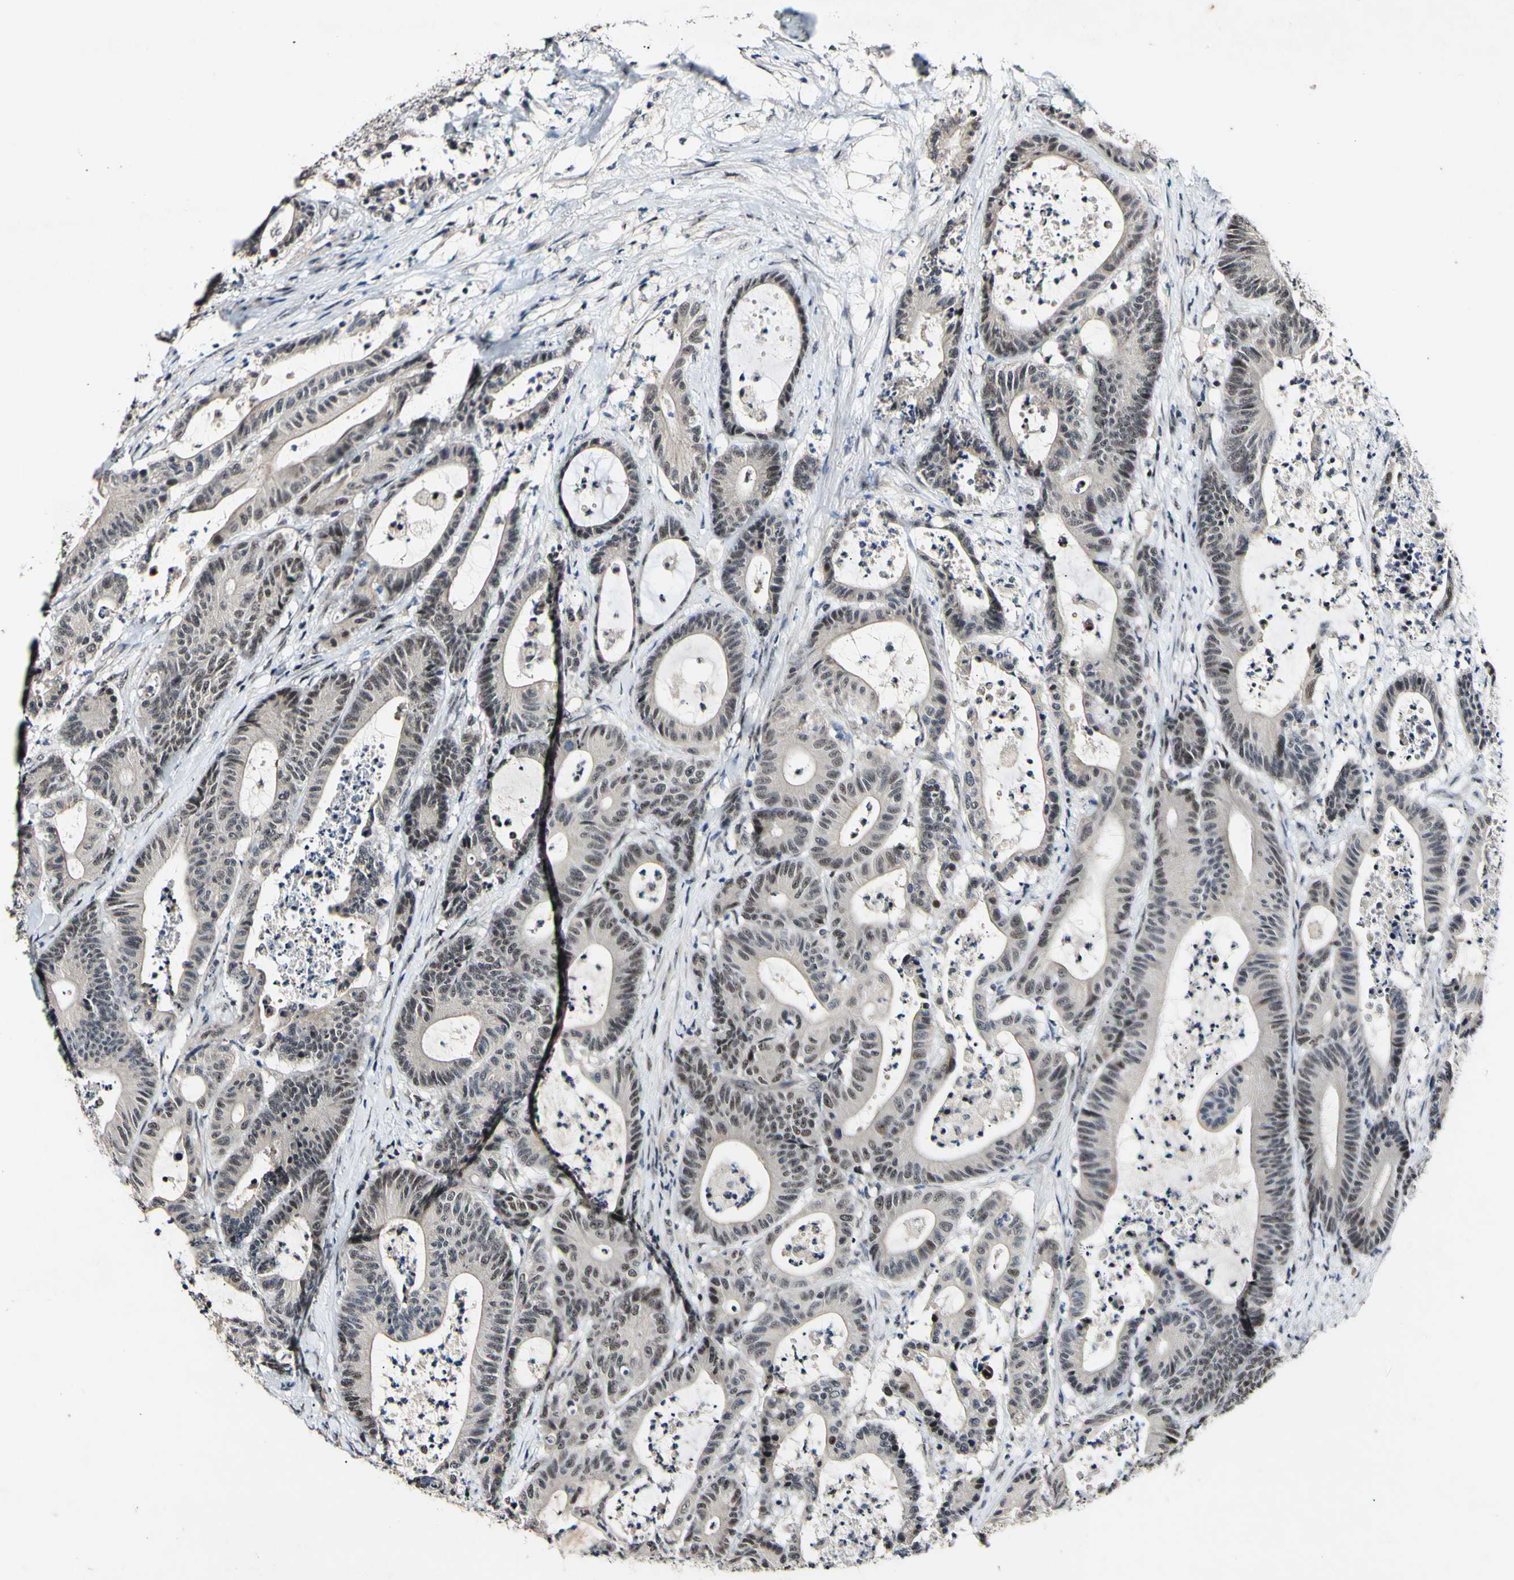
{"staining": {"intensity": "weak", "quantity": "25%-75%", "location": "nuclear"}, "tissue": "colorectal cancer", "cell_type": "Tumor cells", "image_type": "cancer", "snomed": [{"axis": "morphology", "description": "Adenocarcinoma, NOS"}, {"axis": "topography", "description": "Colon"}], "caption": "Human colorectal cancer stained with a brown dye demonstrates weak nuclear positive expression in approximately 25%-75% of tumor cells.", "gene": "POLR2F", "patient": {"sex": "female", "age": 84}}